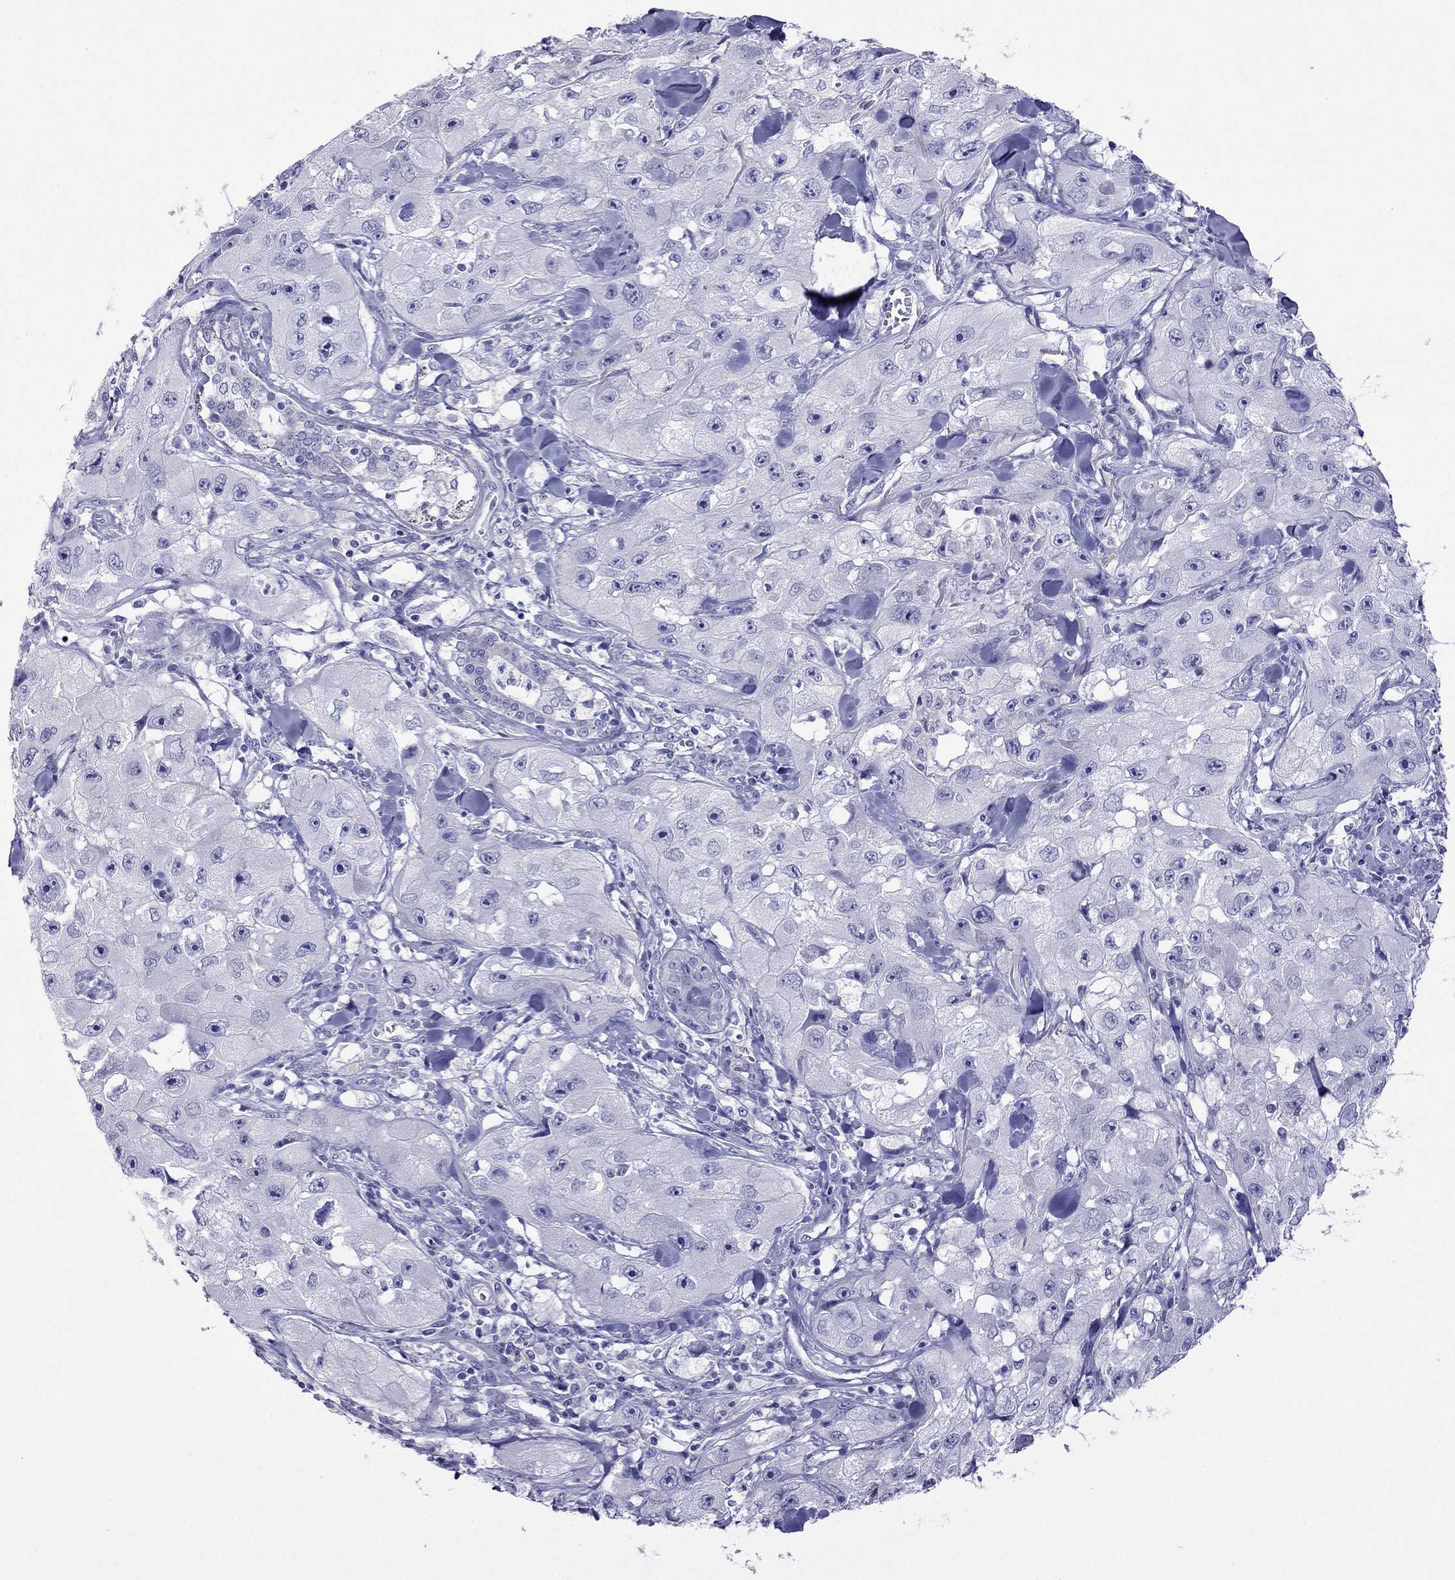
{"staining": {"intensity": "negative", "quantity": "none", "location": "none"}, "tissue": "skin cancer", "cell_type": "Tumor cells", "image_type": "cancer", "snomed": [{"axis": "morphology", "description": "Squamous cell carcinoma, NOS"}, {"axis": "topography", "description": "Skin"}, {"axis": "topography", "description": "Subcutis"}], "caption": "There is no significant positivity in tumor cells of skin cancer.", "gene": "TDRD1", "patient": {"sex": "male", "age": 73}}